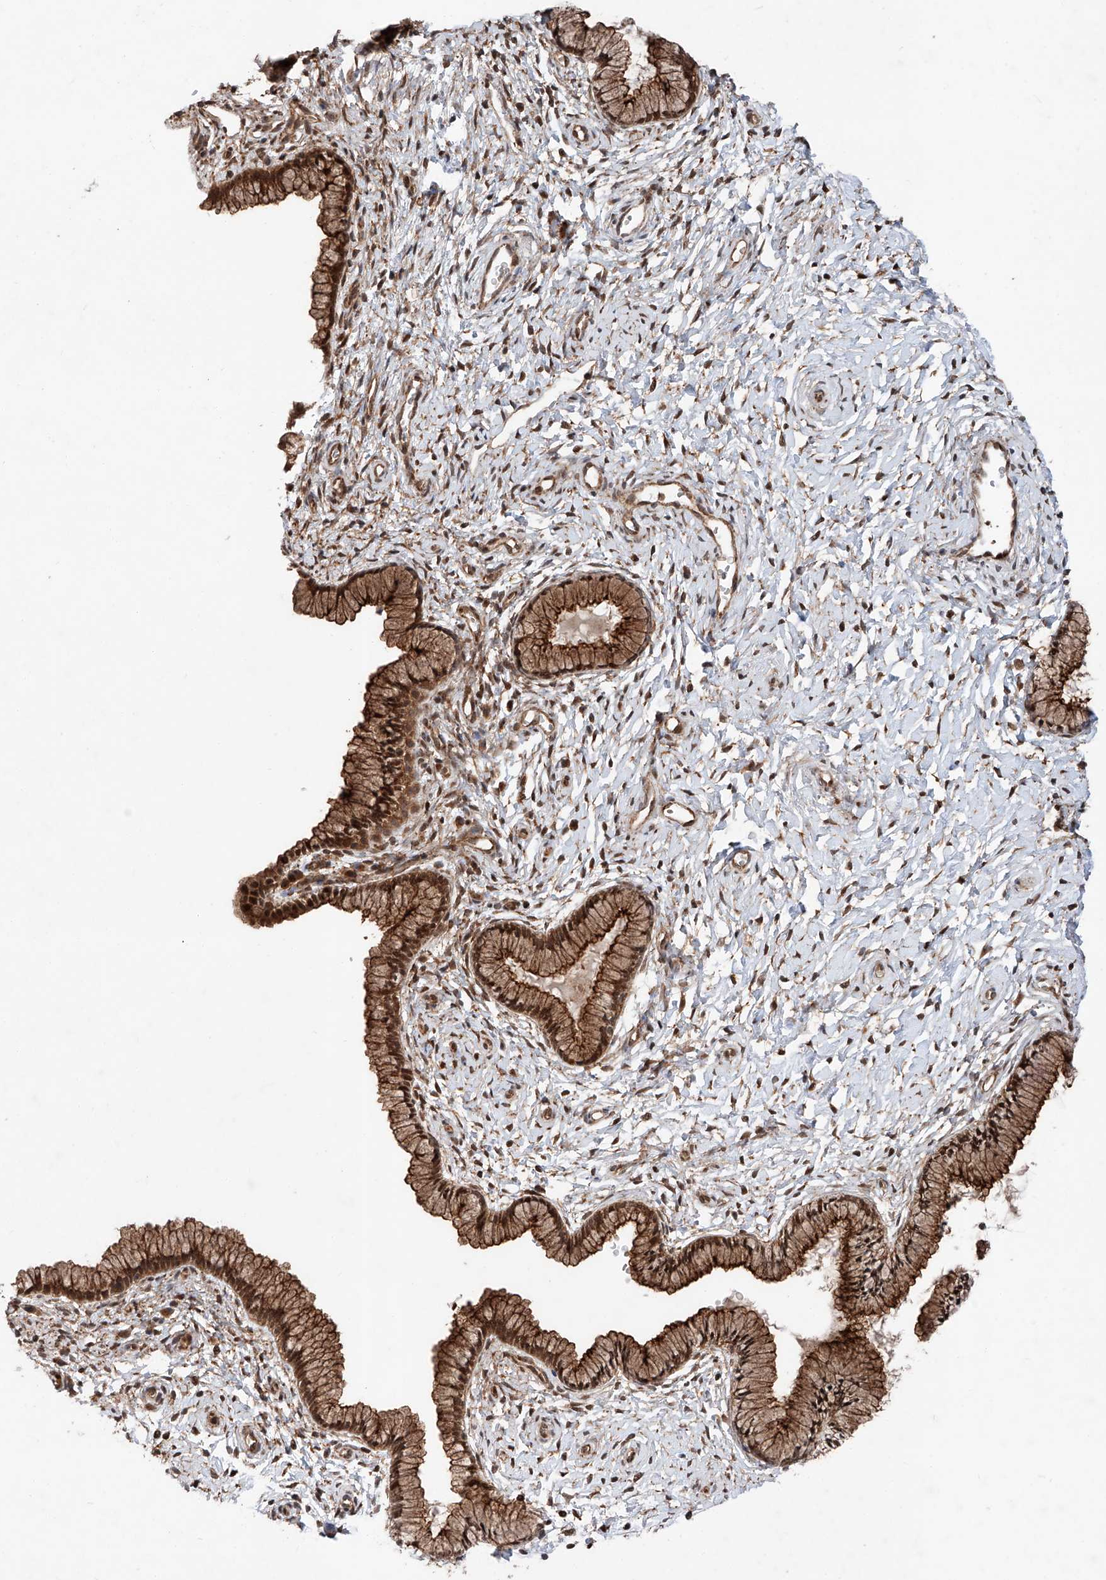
{"staining": {"intensity": "moderate", "quantity": ">75%", "location": "cytoplasmic/membranous"}, "tissue": "cervix", "cell_type": "Glandular cells", "image_type": "normal", "snomed": [{"axis": "morphology", "description": "Normal tissue, NOS"}, {"axis": "topography", "description": "Cervix"}], "caption": "The micrograph shows staining of unremarkable cervix, revealing moderate cytoplasmic/membranous protein positivity (brown color) within glandular cells.", "gene": "ZFP28", "patient": {"sex": "female", "age": 33}}